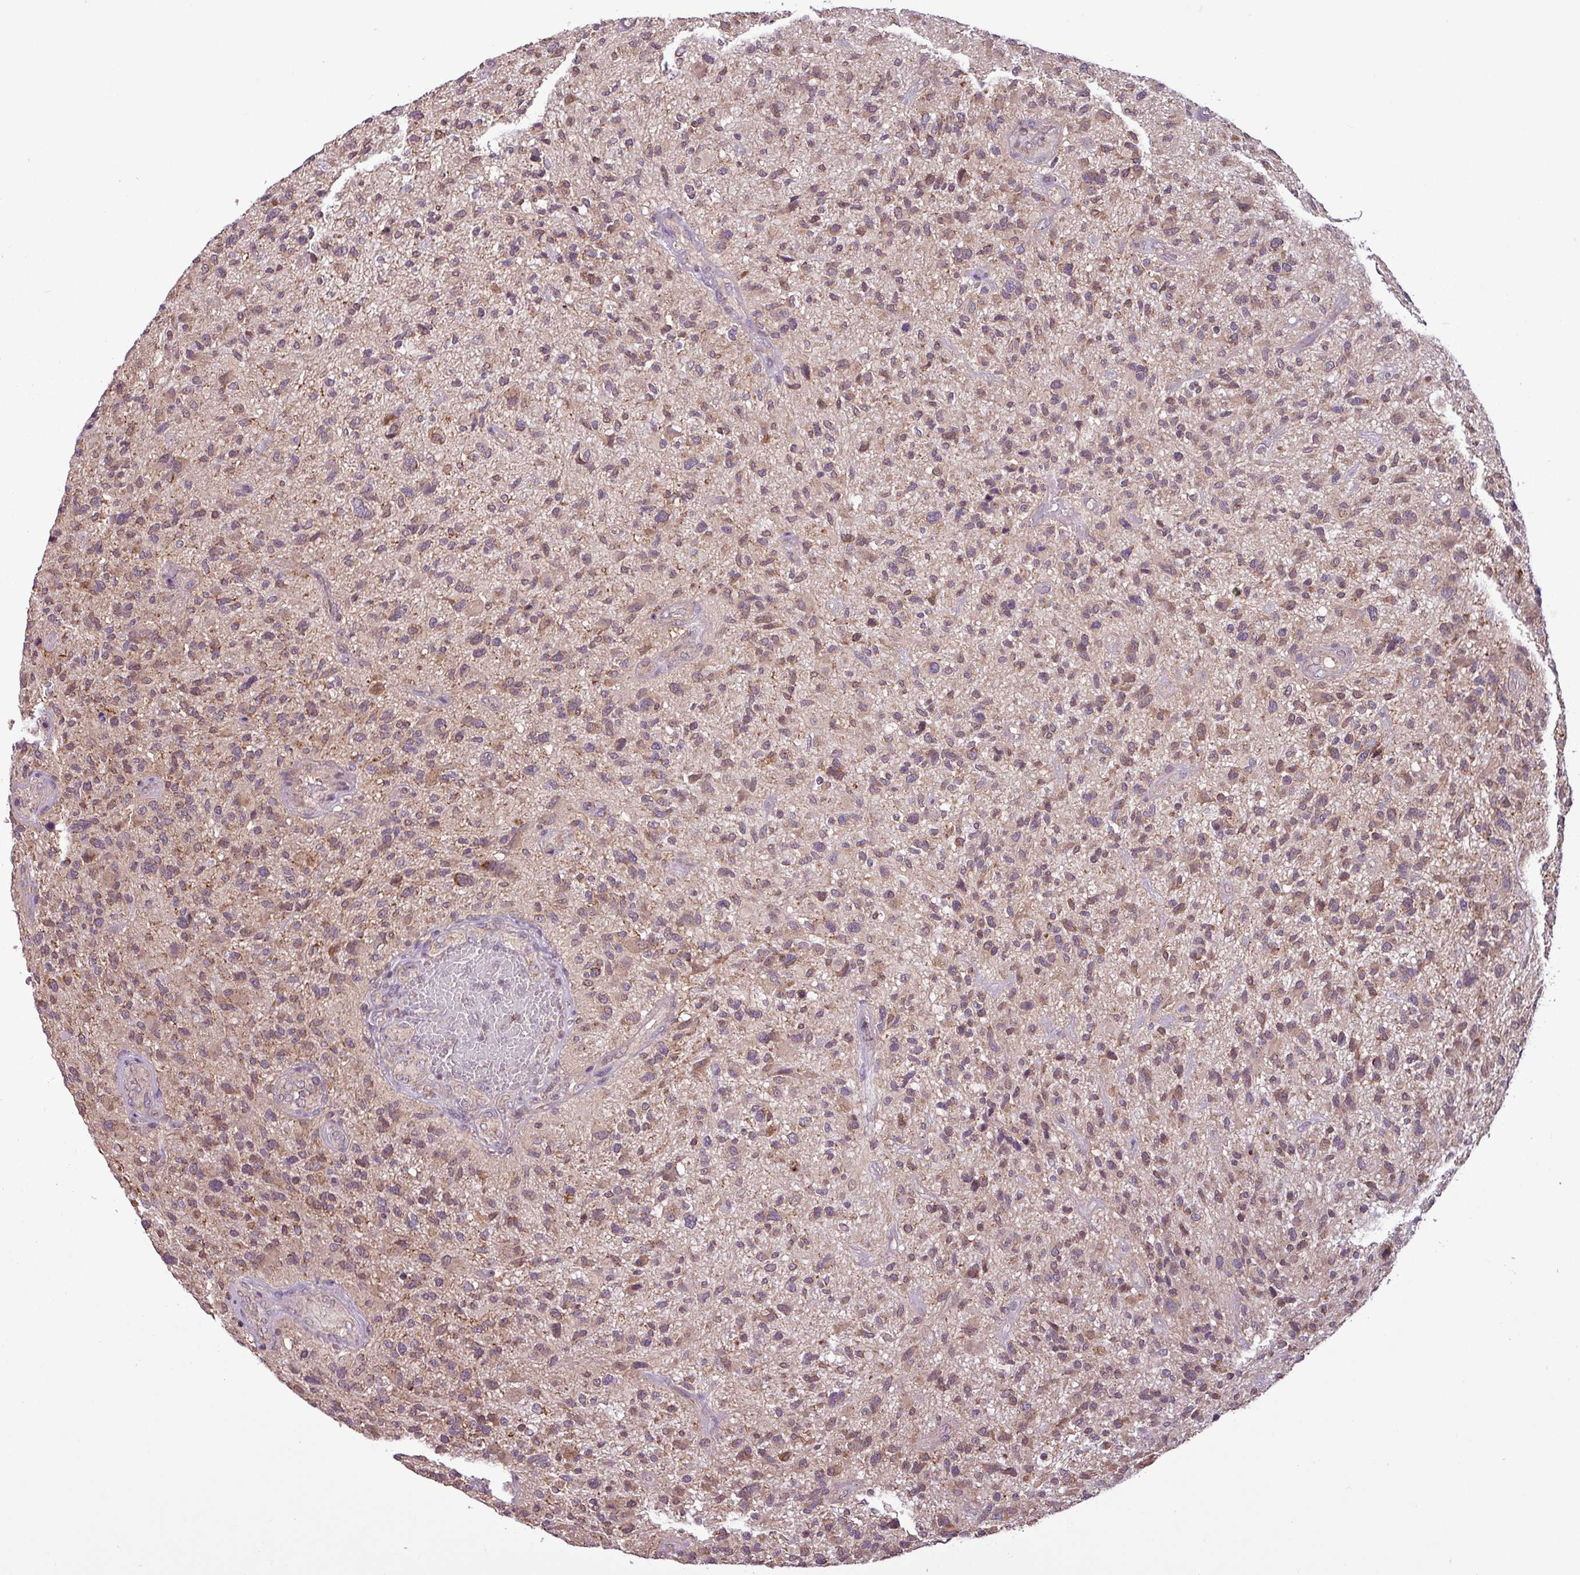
{"staining": {"intensity": "moderate", "quantity": ">75%", "location": "cytoplasmic/membranous"}, "tissue": "glioma", "cell_type": "Tumor cells", "image_type": "cancer", "snomed": [{"axis": "morphology", "description": "Glioma, malignant, High grade"}, {"axis": "topography", "description": "Brain"}], "caption": "DAB (3,3'-diaminobenzidine) immunohistochemical staining of human glioma reveals moderate cytoplasmic/membranous protein expression in approximately >75% of tumor cells.", "gene": "MCTP2", "patient": {"sex": "male", "age": 47}}